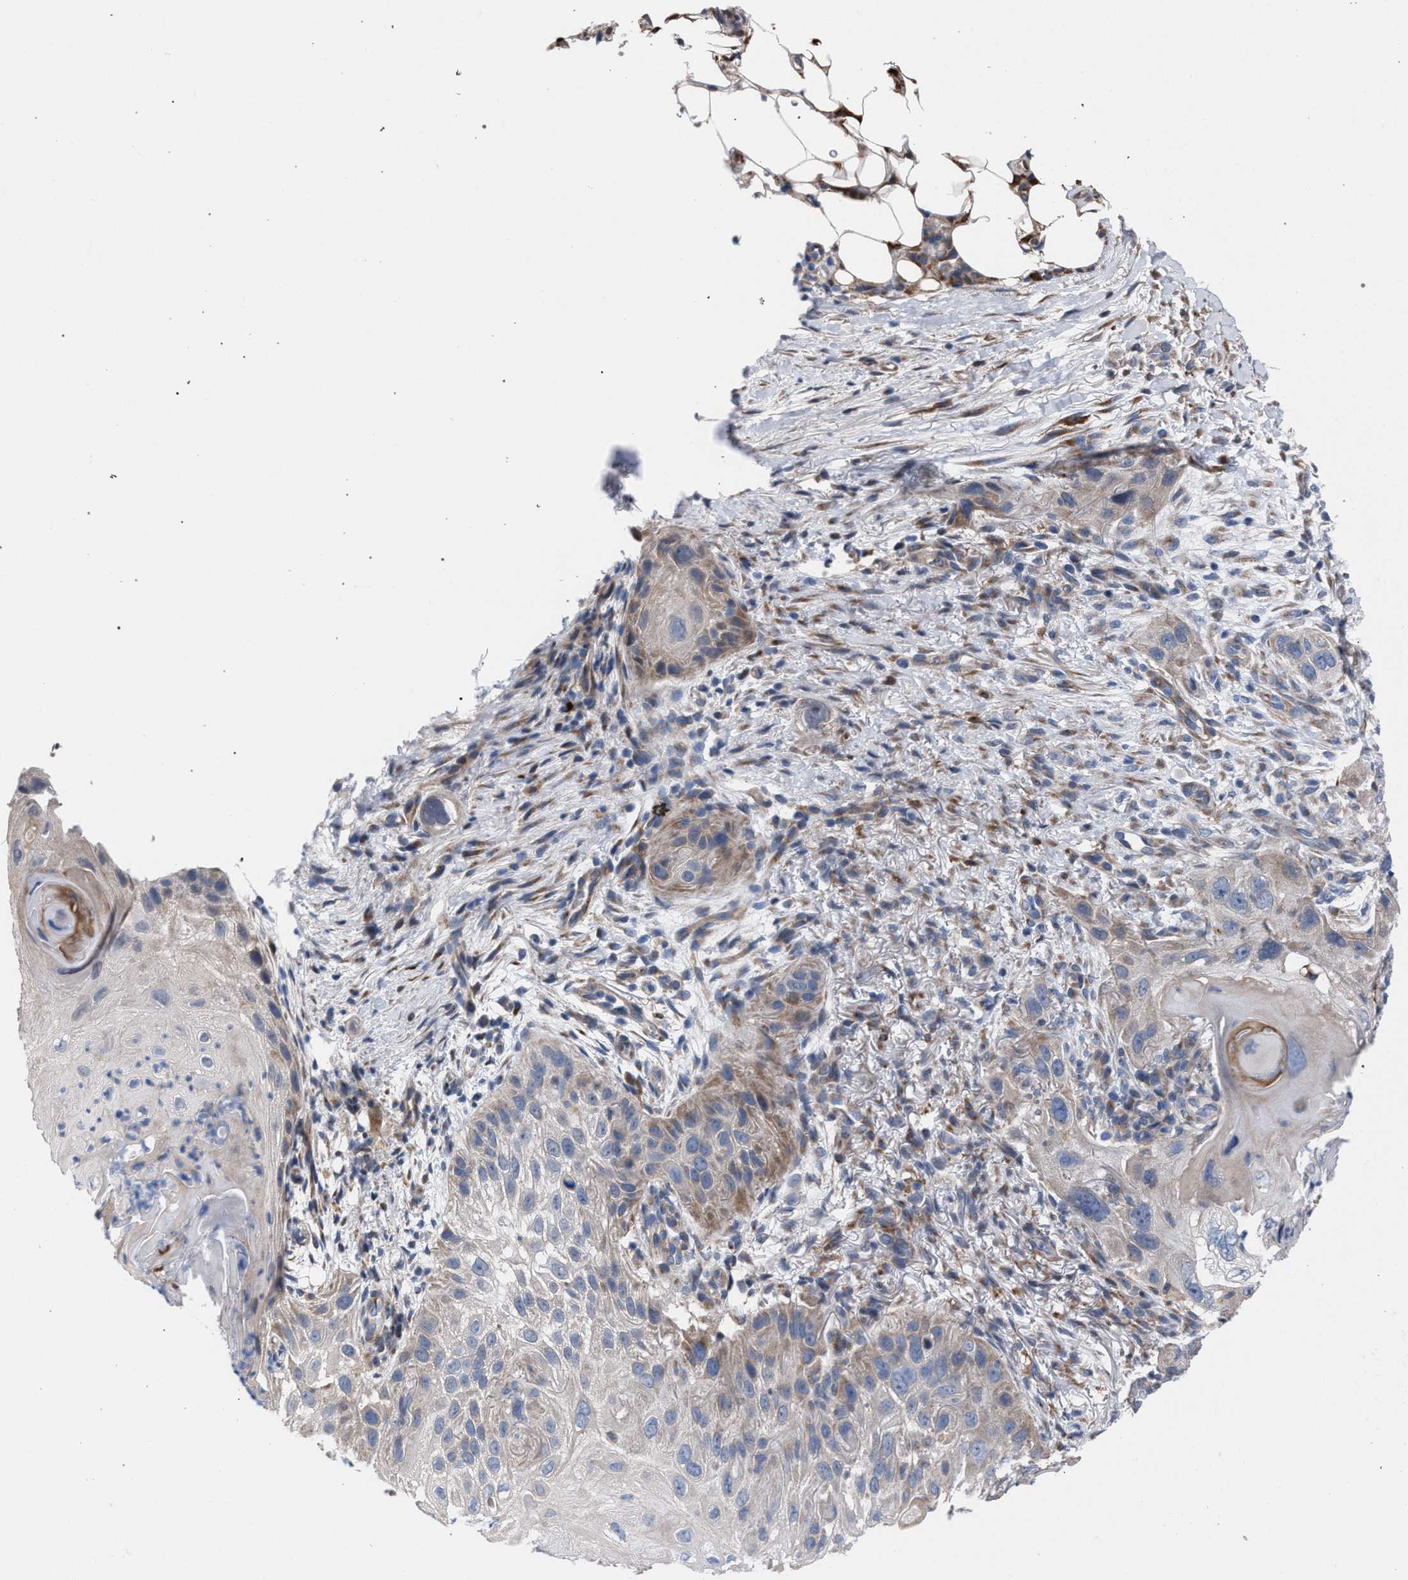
{"staining": {"intensity": "weak", "quantity": "25%-75%", "location": "cytoplasmic/membranous"}, "tissue": "skin cancer", "cell_type": "Tumor cells", "image_type": "cancer", "snomed": [{"axis": "morphology", "description": "Squamous cell carcinoma, NOS"}, {"axis": "topography", "description": "Skin"}], "caption": "Skin squamous cell carcinoma tissue exhibits weak cytoplasmic/membranous staining in approximately 25%-75% of tumor cells", "gene": "RNF135", "patient": {"sex": "female", "age": 77}}